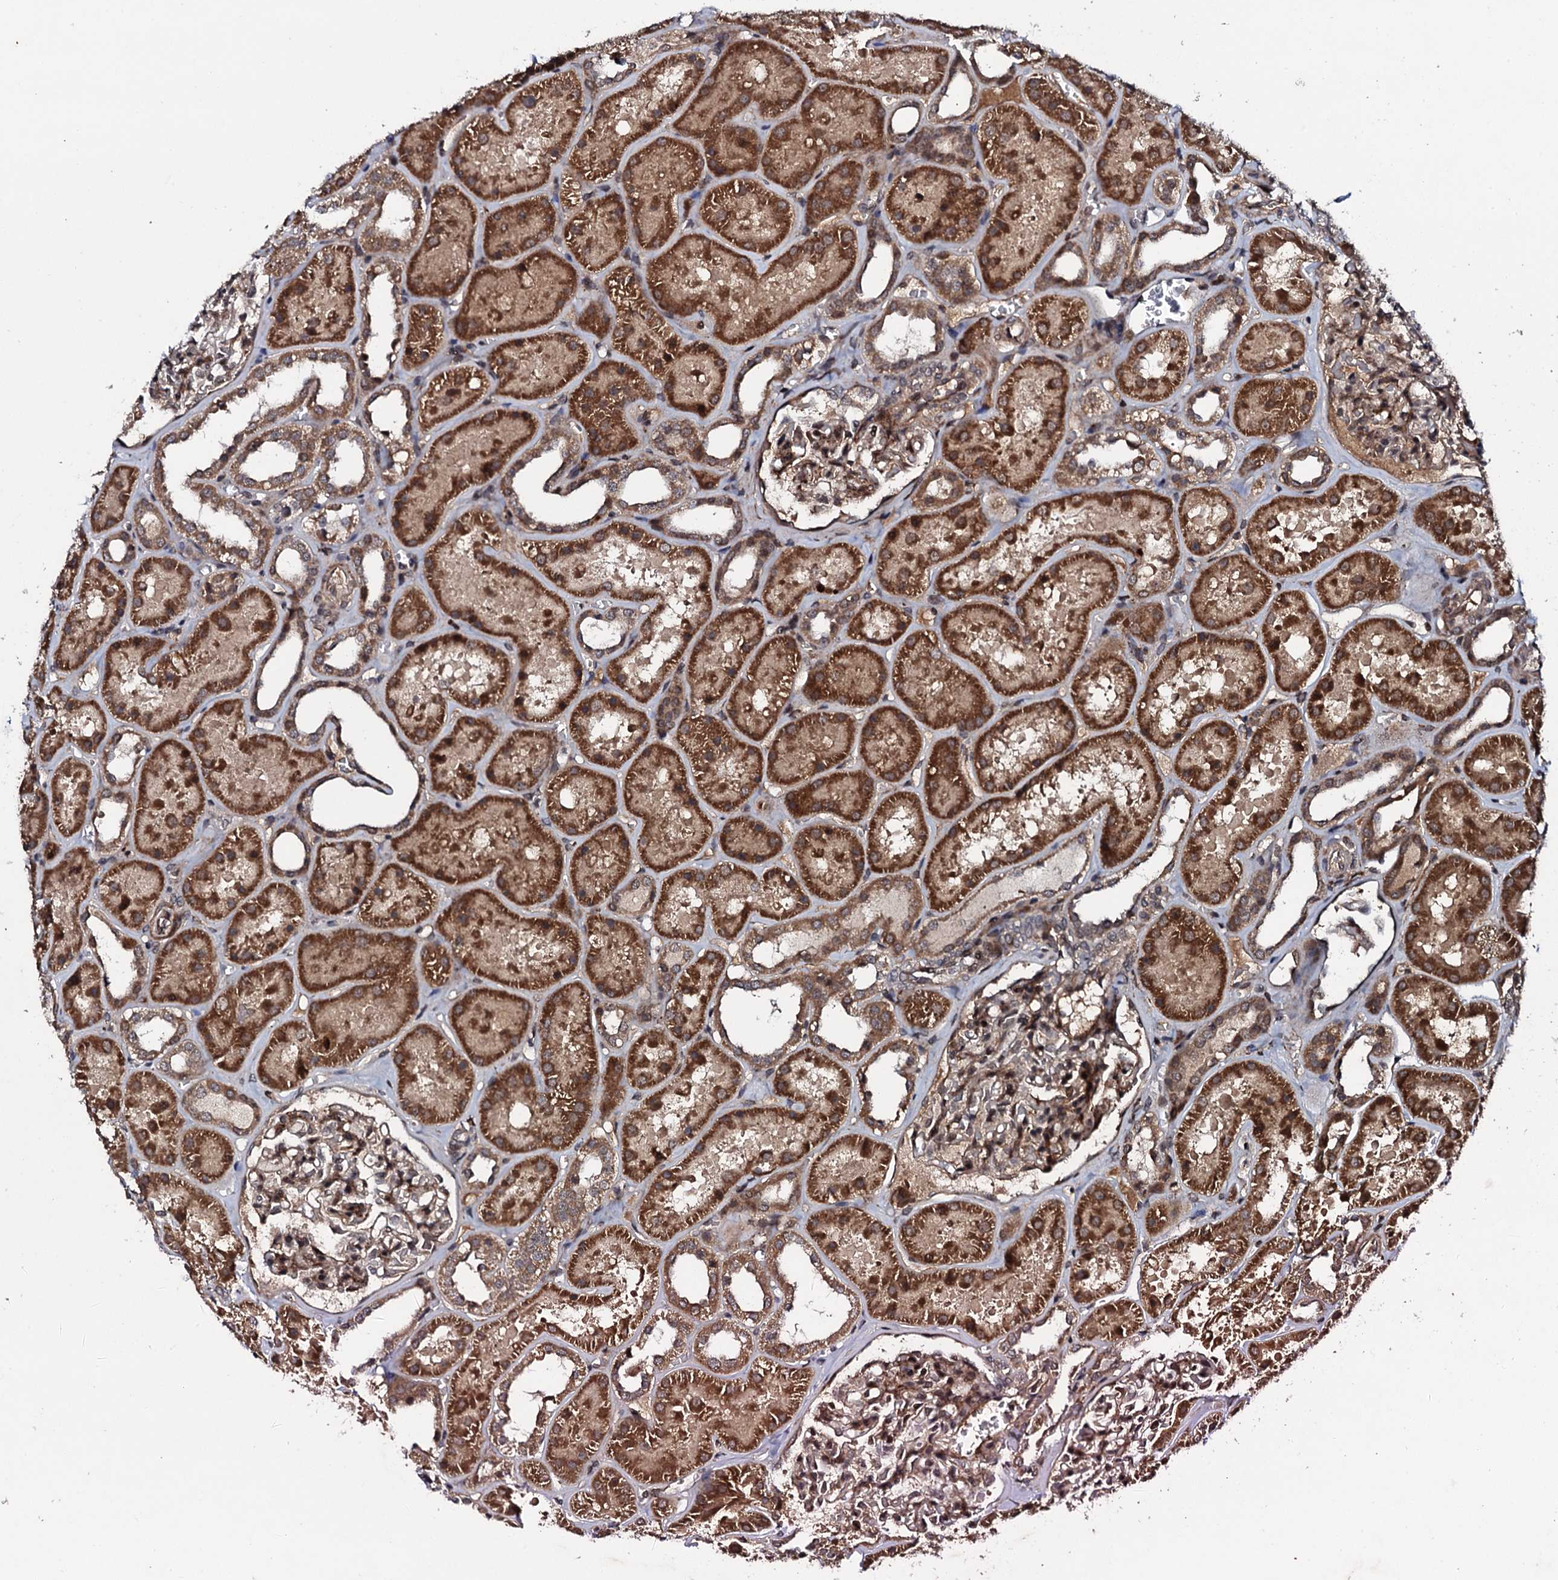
{"staining": {"intensity": "moderate", "quantity": "25%-75%", "location": "nuclear"}, "tissue": "kidney", "cell_type": "Cells in glomeruli", "image_type": "normal", "snomed": [{"axis": "morphology", "description": "Normal tissue, NOS"}, {"axis": "topography", "description": "Kidney"}], "caption": "Immunohistochemical staining of unremarkable human kidney exhibits moderate nuclear protein positivity in about 25%-75% of cells in glomeruli. (DAB (3,3'-diaminobenzidine) IHC with brightfield microscopy, high magnification).", "gene": "FAM111A", "patient": {"sex": "female", "age": 41}}